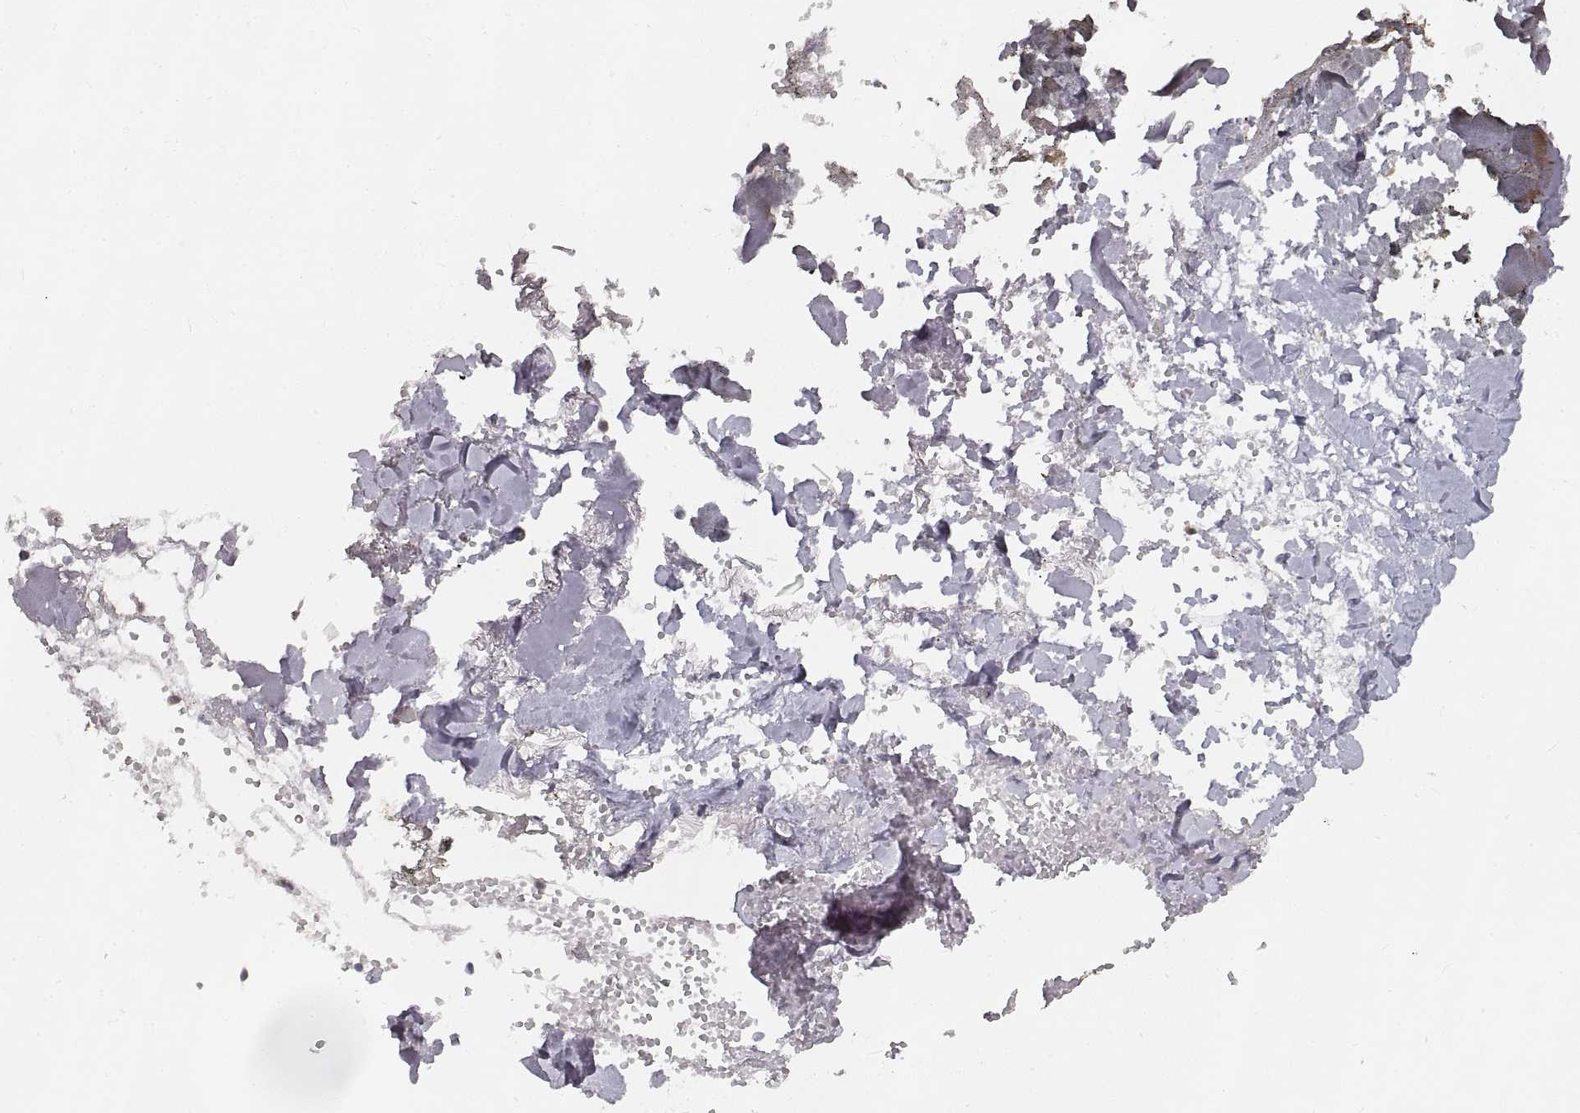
{"staining": {"intensity": "negative", "quantity": "none", "location": "none"}, "tissue": "skin", "cell_type": "Fibroblasts", "image_type": "normal", "snomed": [{"axis": "morphology", "description": "Normal tissue, NOS"}, {"axis": "topography", "description": "Skin"}], "caption": "DAB (3,3'-diaminobenzidine) immunohistochemical staining of normal skin displays no significant staining in fibroblasts.", "gene": "HSP90AB1", "patient": {"sex": "female", "age": 34}}